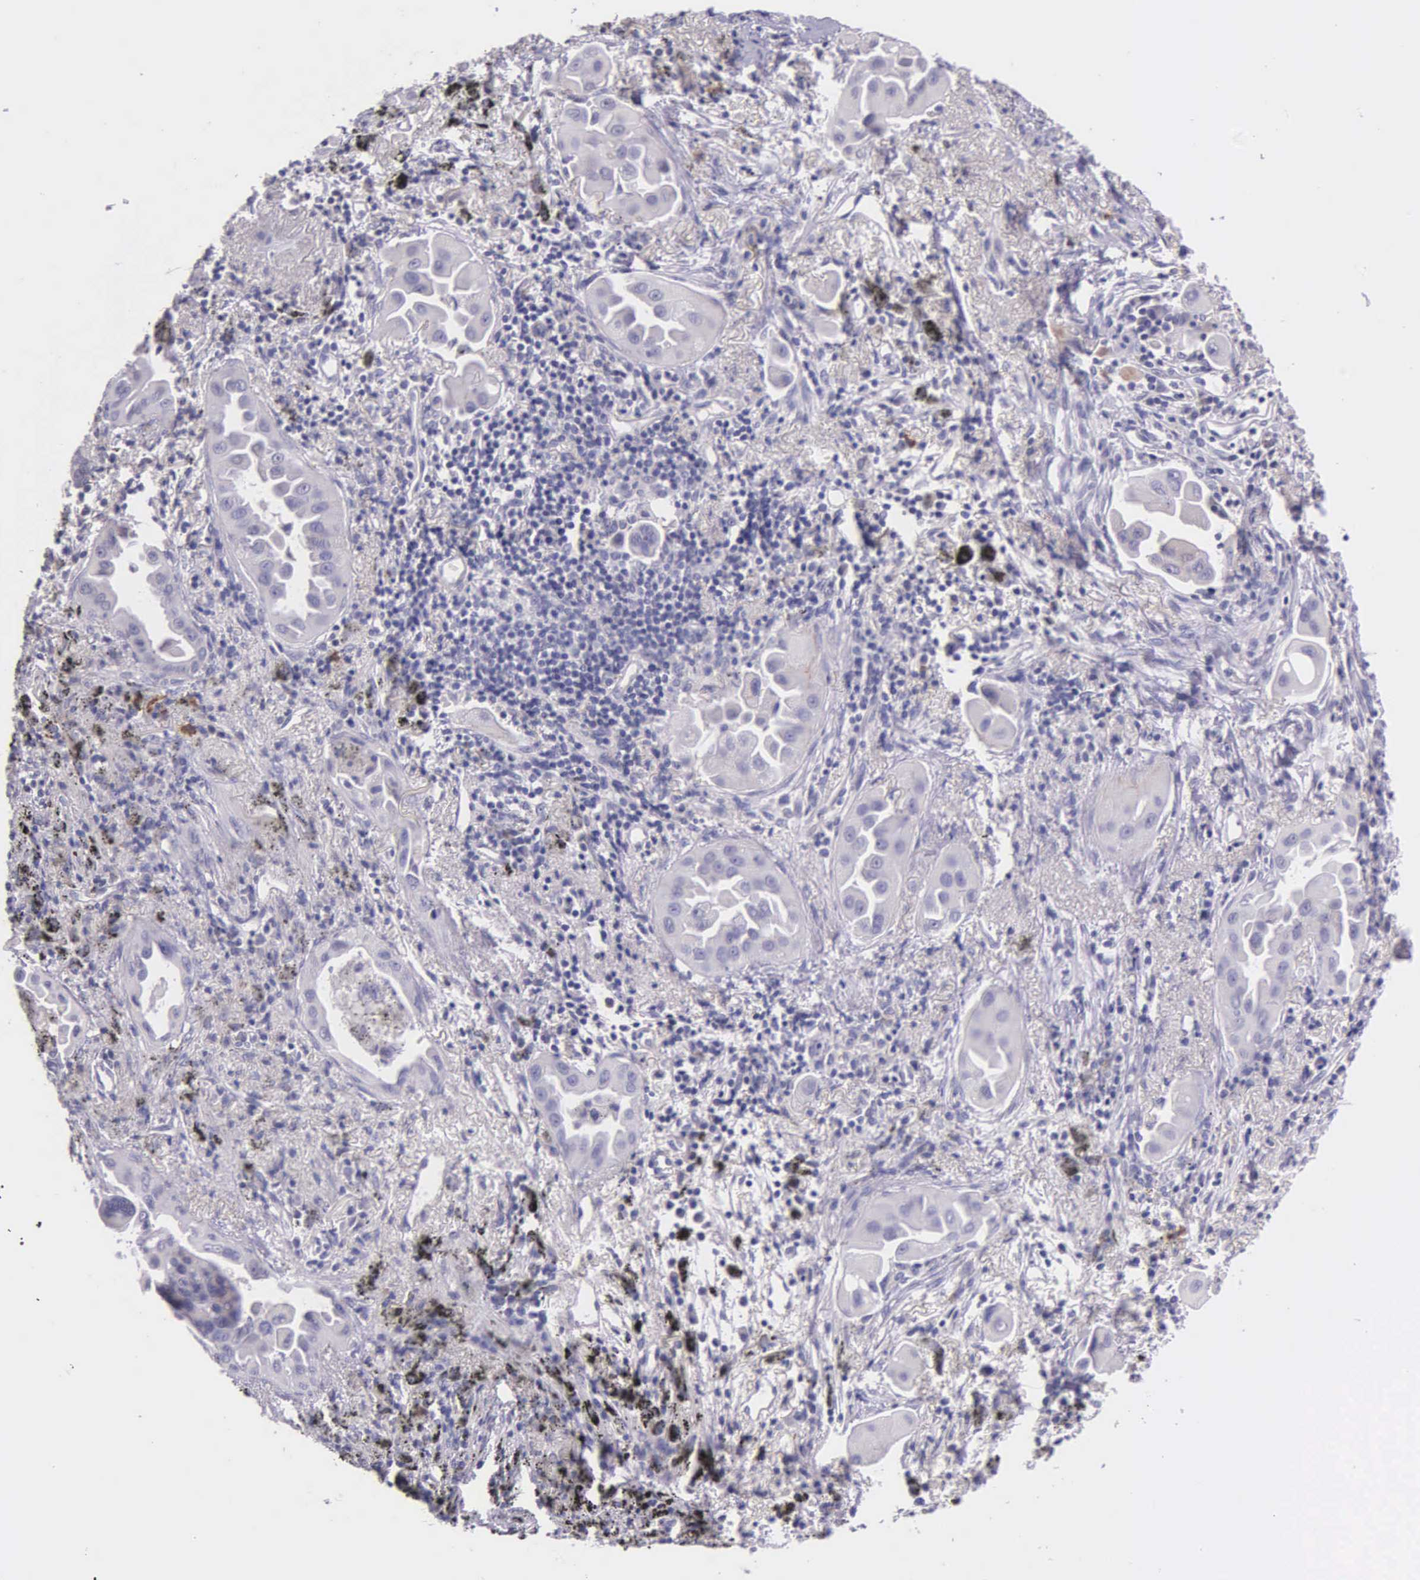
{"staining": {"intensity": "negative", "quantity": "none", "location": "none"}, "tissue": "lung cancer", "cell_type": "Tumor cells", "image_type": "cancer", "snomed": [{"axis": "morphology", "description": "Adenocarcinoma, NOS"}, {"axis": "topography", "description": "Lung"}], "caption": "A micrograph of human lung cancer (adenocarcinoma) is negative for staining in tumor cells.", "gene": "THSD7A", "patient": {"sex": "male", "age": 68}}